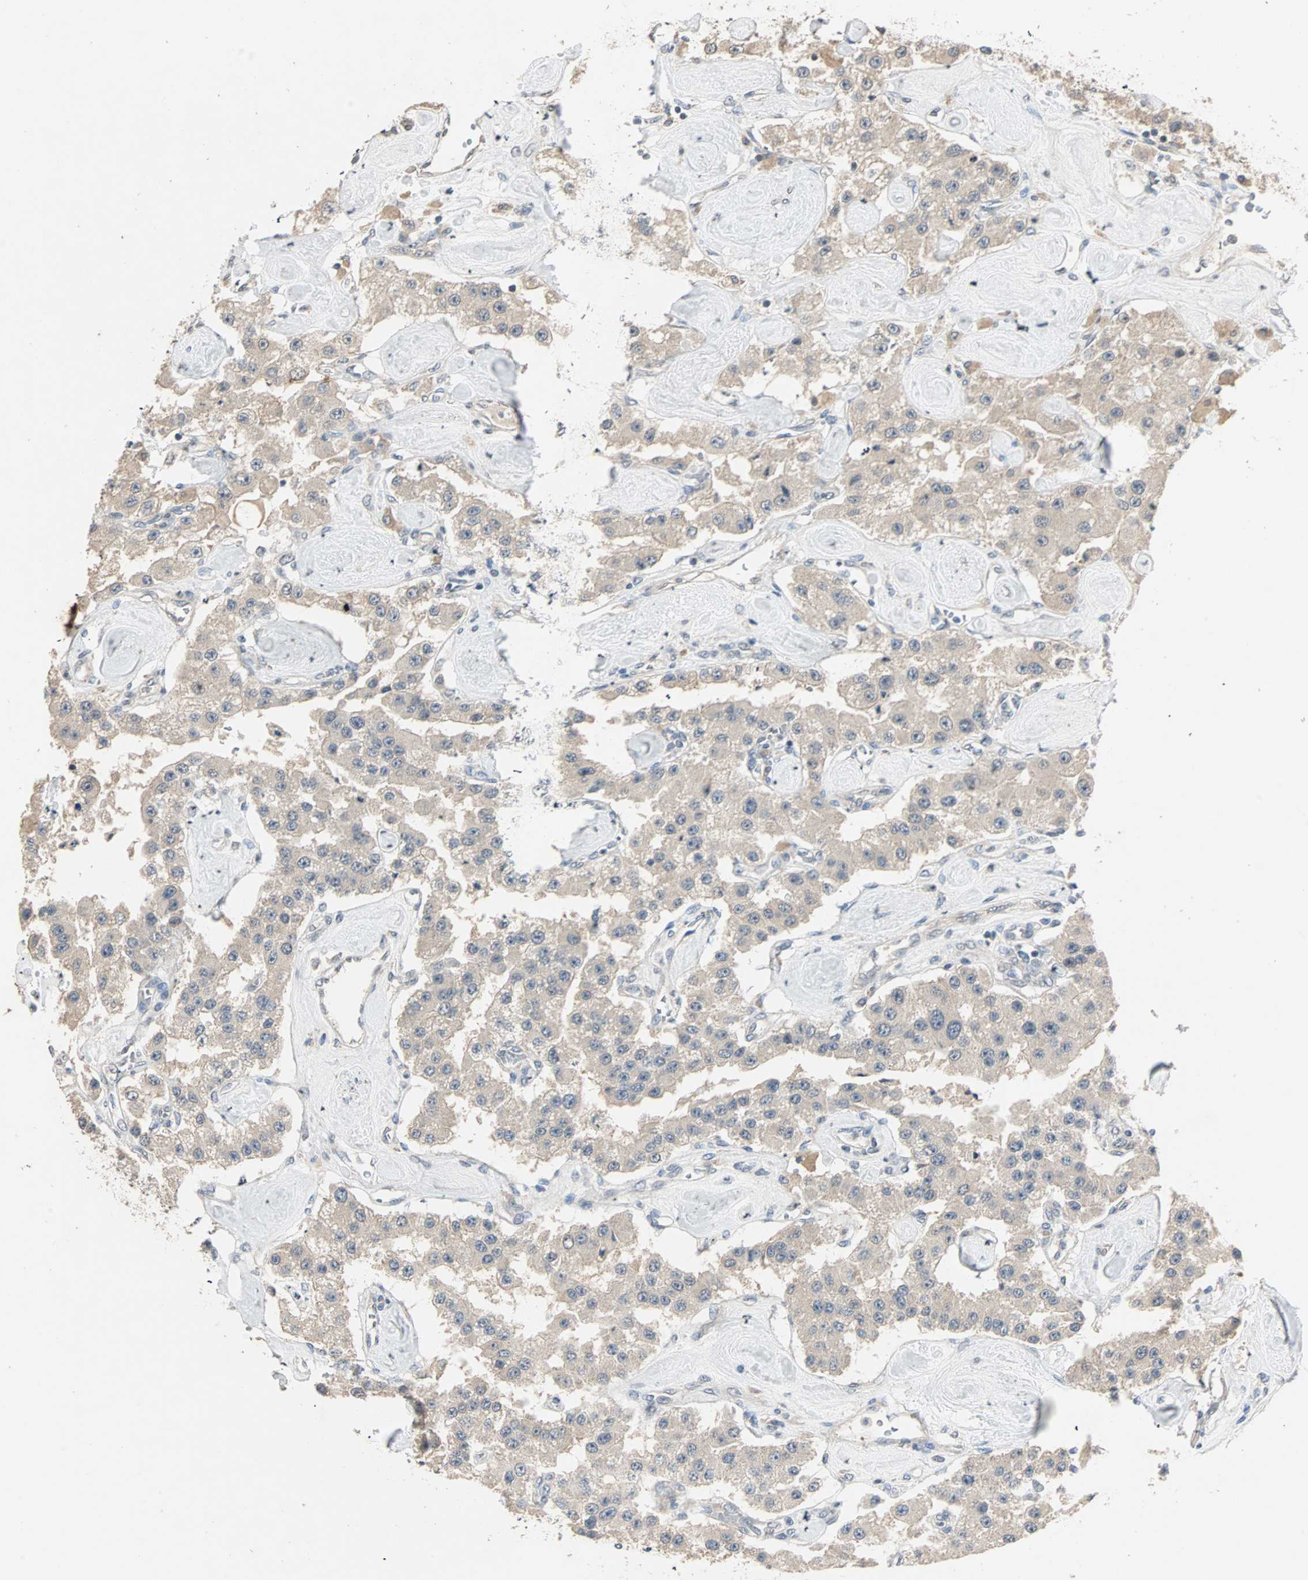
{"staining": {"intensity": "weak", "quantity": ">75%", "location": "cytoplasmic/membranous"}, "tissue": "carcinoid", "cell_type": "Tumor cells", "image_type": "cancer", "snomed": [{"axis": "morphology", "description": "Carcinoid, malignant, NOS"}, {"axis": "topography", "description": "Pancreas"}], "caption": "Immunohistochemistry image of neoplastic tissue: carcinoid stained using immunohistochemistry (IHC) demonstrates low levels of weak protein expression localized specifically in the cytoplasmic/membranous of tumor cells, appearing as a cytoplasmic/membranous brown color.", "gene": "TTF2", "patient": {"sex": "male", "age": 41}}